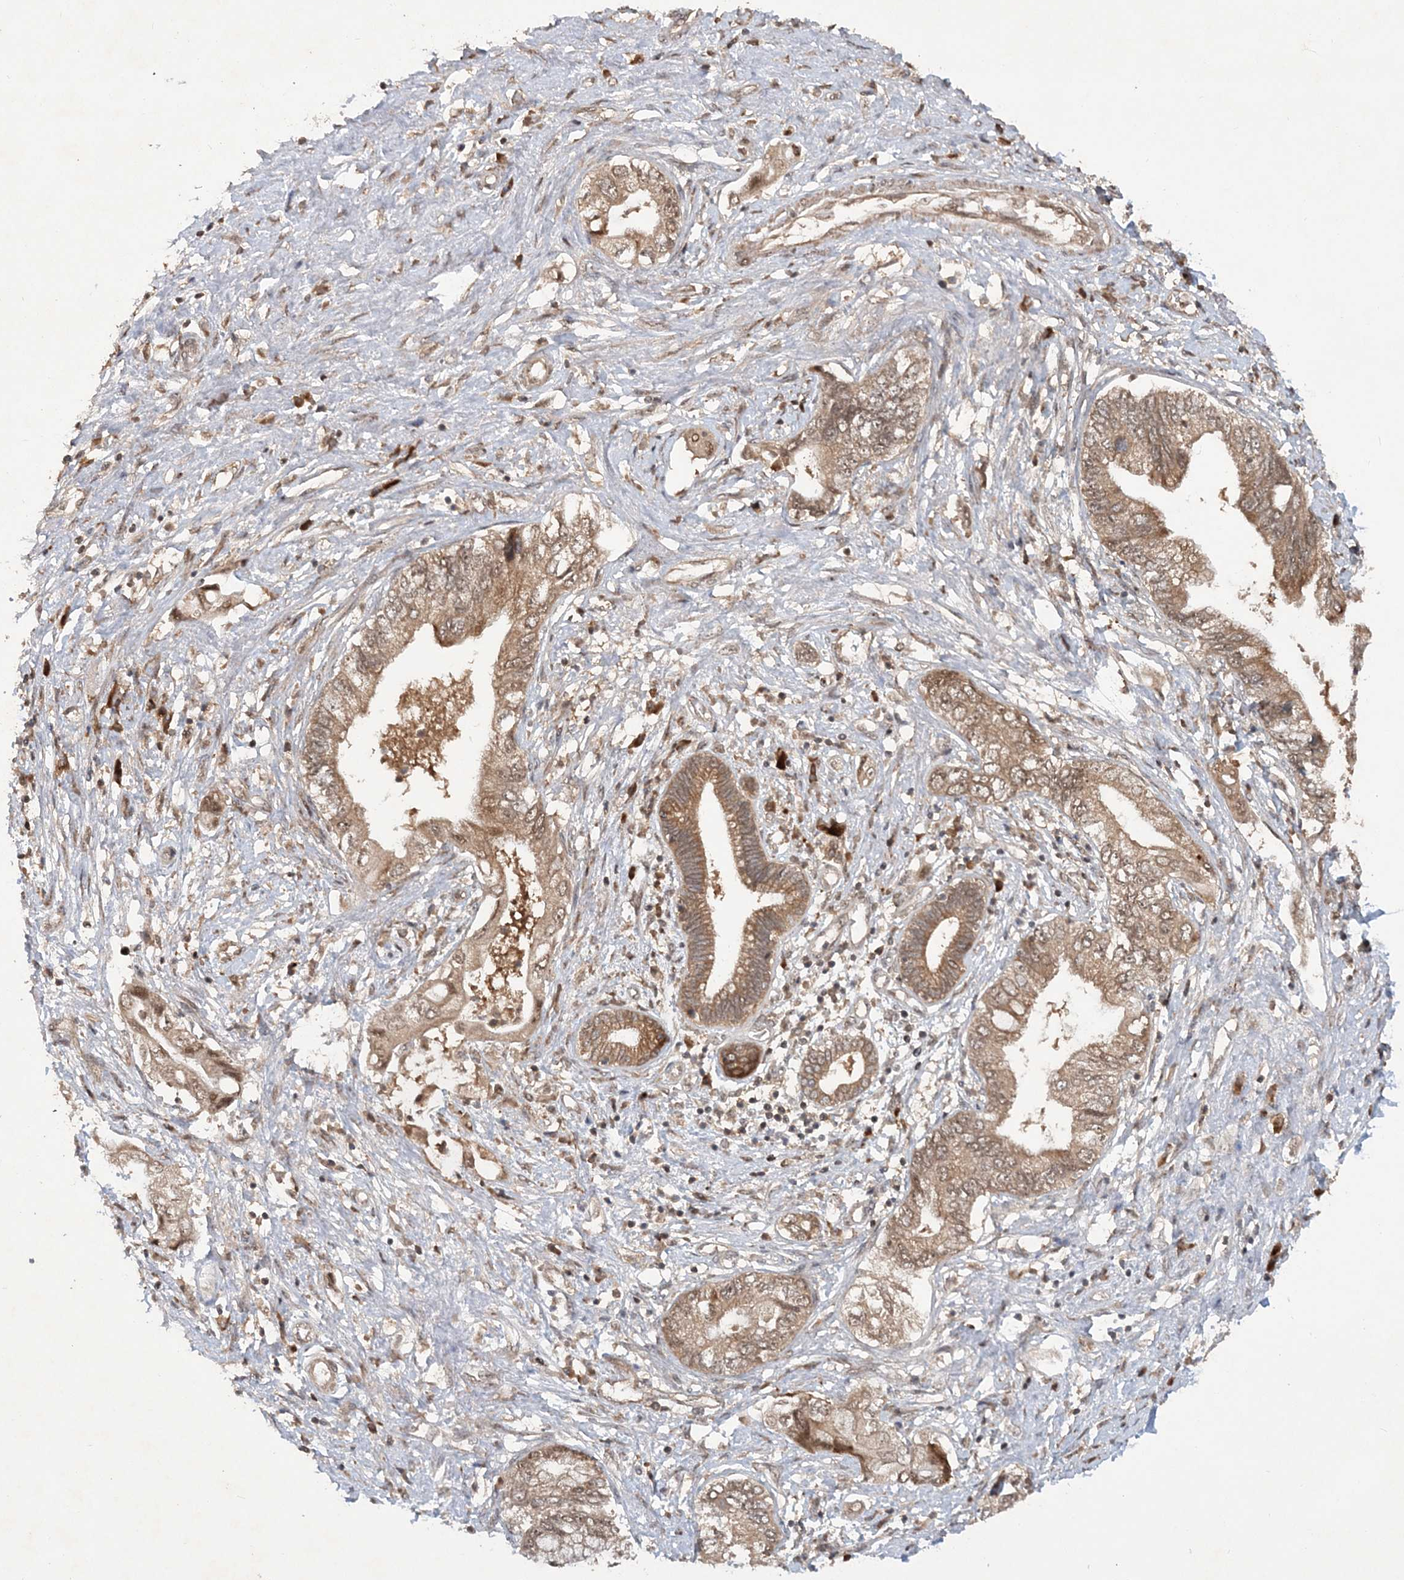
{"staining": {"intensity": "moderate", "quantity": ">75%", "location": "cytoplasmic/membranous,nuclear"}, "tissue": "pancreatic cancer", "cell_type": "Tumor cells", "image_type": "cancer", "snomed": [{"axis": "morphology", "description": "Adenocarcinoma, NOS"}, {"axis": "topography", "description": "Pancreas"}], "caption": "Pancreatic cancer stained with a protein marker demonstrates moderate staining in tumor cells.", "gene": "UBR3", "patient": {"sex": "female", "age": 73}}